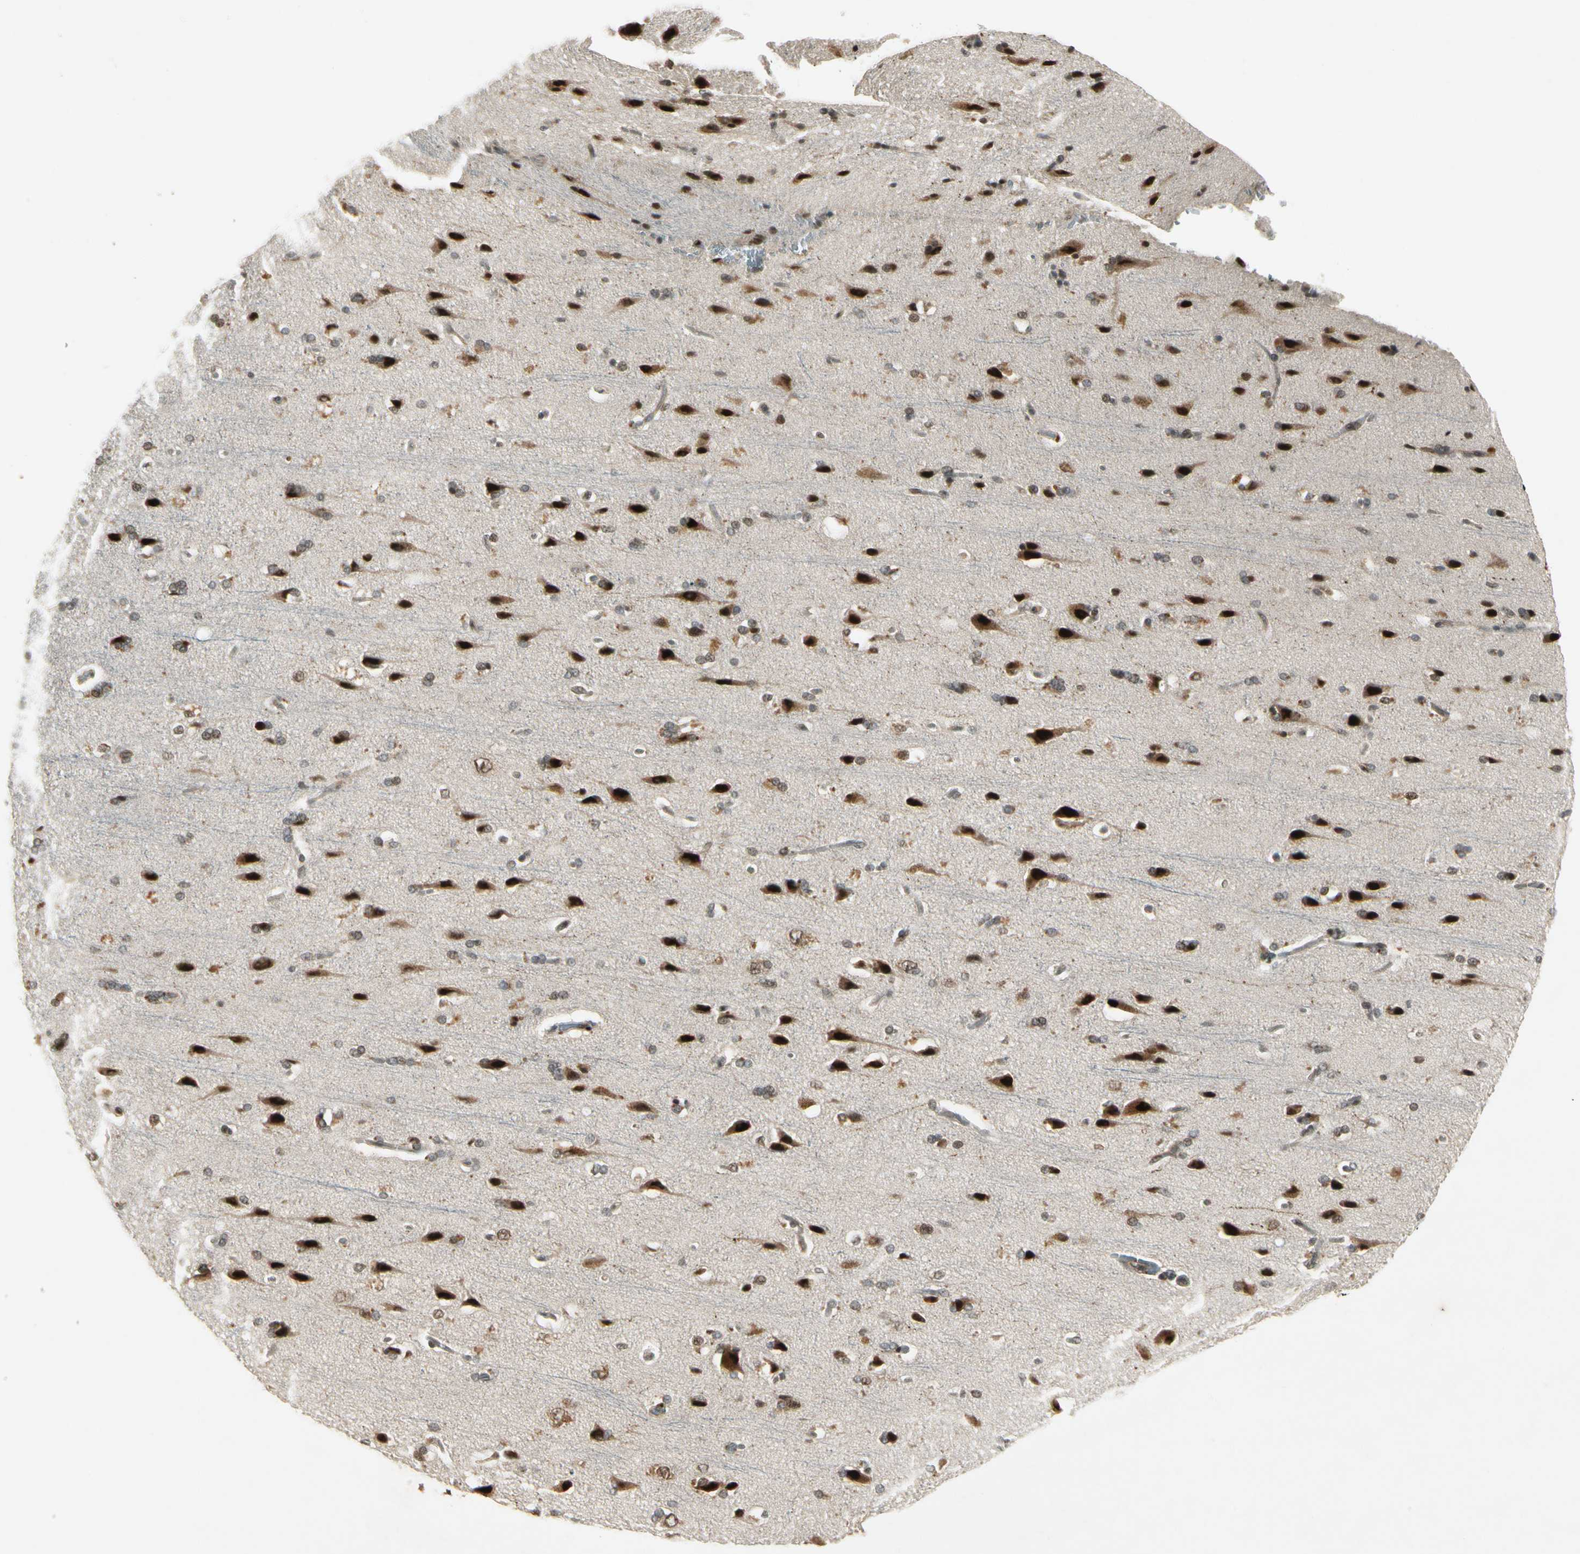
{"staining": {"intensity": "moderate", "quantity": "<25%", "location": "cytoplasmic/membranous"}, "tissue": "cerebral cortex", "cell_type": "Endothelial cells", "image_type": "normal", "snomed": [{"axis": "morphology", "description": "Normal tissue, NOS"}, {"axis": "topography", "description": "Cerebral cortex"}], "caption": "Protein analysis of benign cerebral cortex demonstrates moderate cytoplasmic/membranous expression in approximately <25% of endothelial cells.", "gene": "CDK11A", "patient": {"sex": "male", "age": 62}}